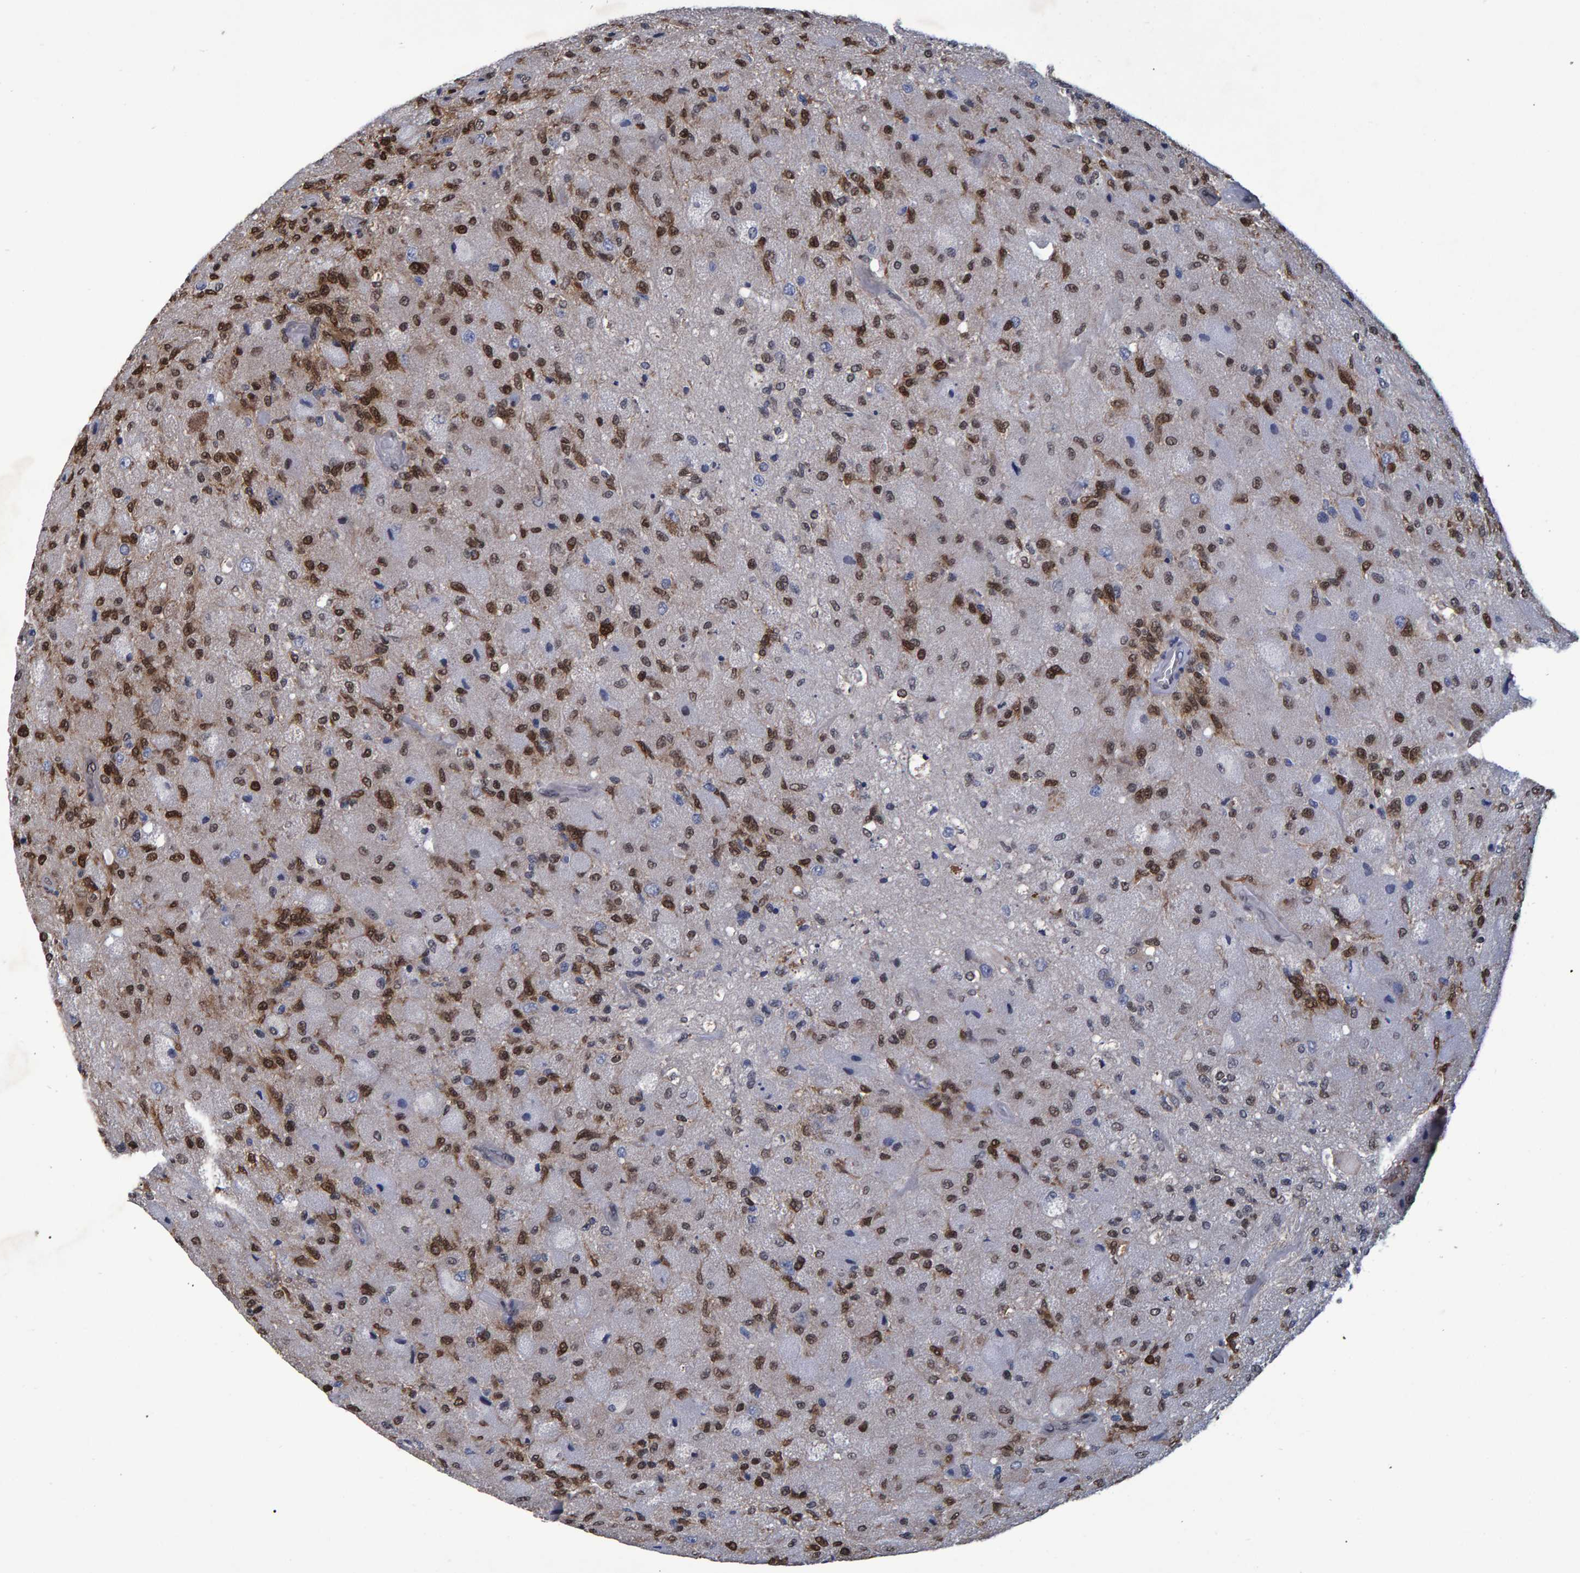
{"staining": {"intensity": "moderate", "quantity": ">75%", "location": "nuclear"}, "tissue": "glioma", "cell_type": "Tumor cells", "image_type": "cancer", "snomed": [{"axis": "morphology", "description": "Normal tissue, NOS"}, {"axis": "morphology", "description": "Glioma, malignant, High grade"}, {"axis": "topography", "description": "Cerebral cortex"}], "caption": "Protein expression analysis of human malignant glioma (high-grade) reveals moderate nuclear expression in about >75% of tumor cells.", "gene": "QKI", "patient": {"sex": "male", "age": 77}}